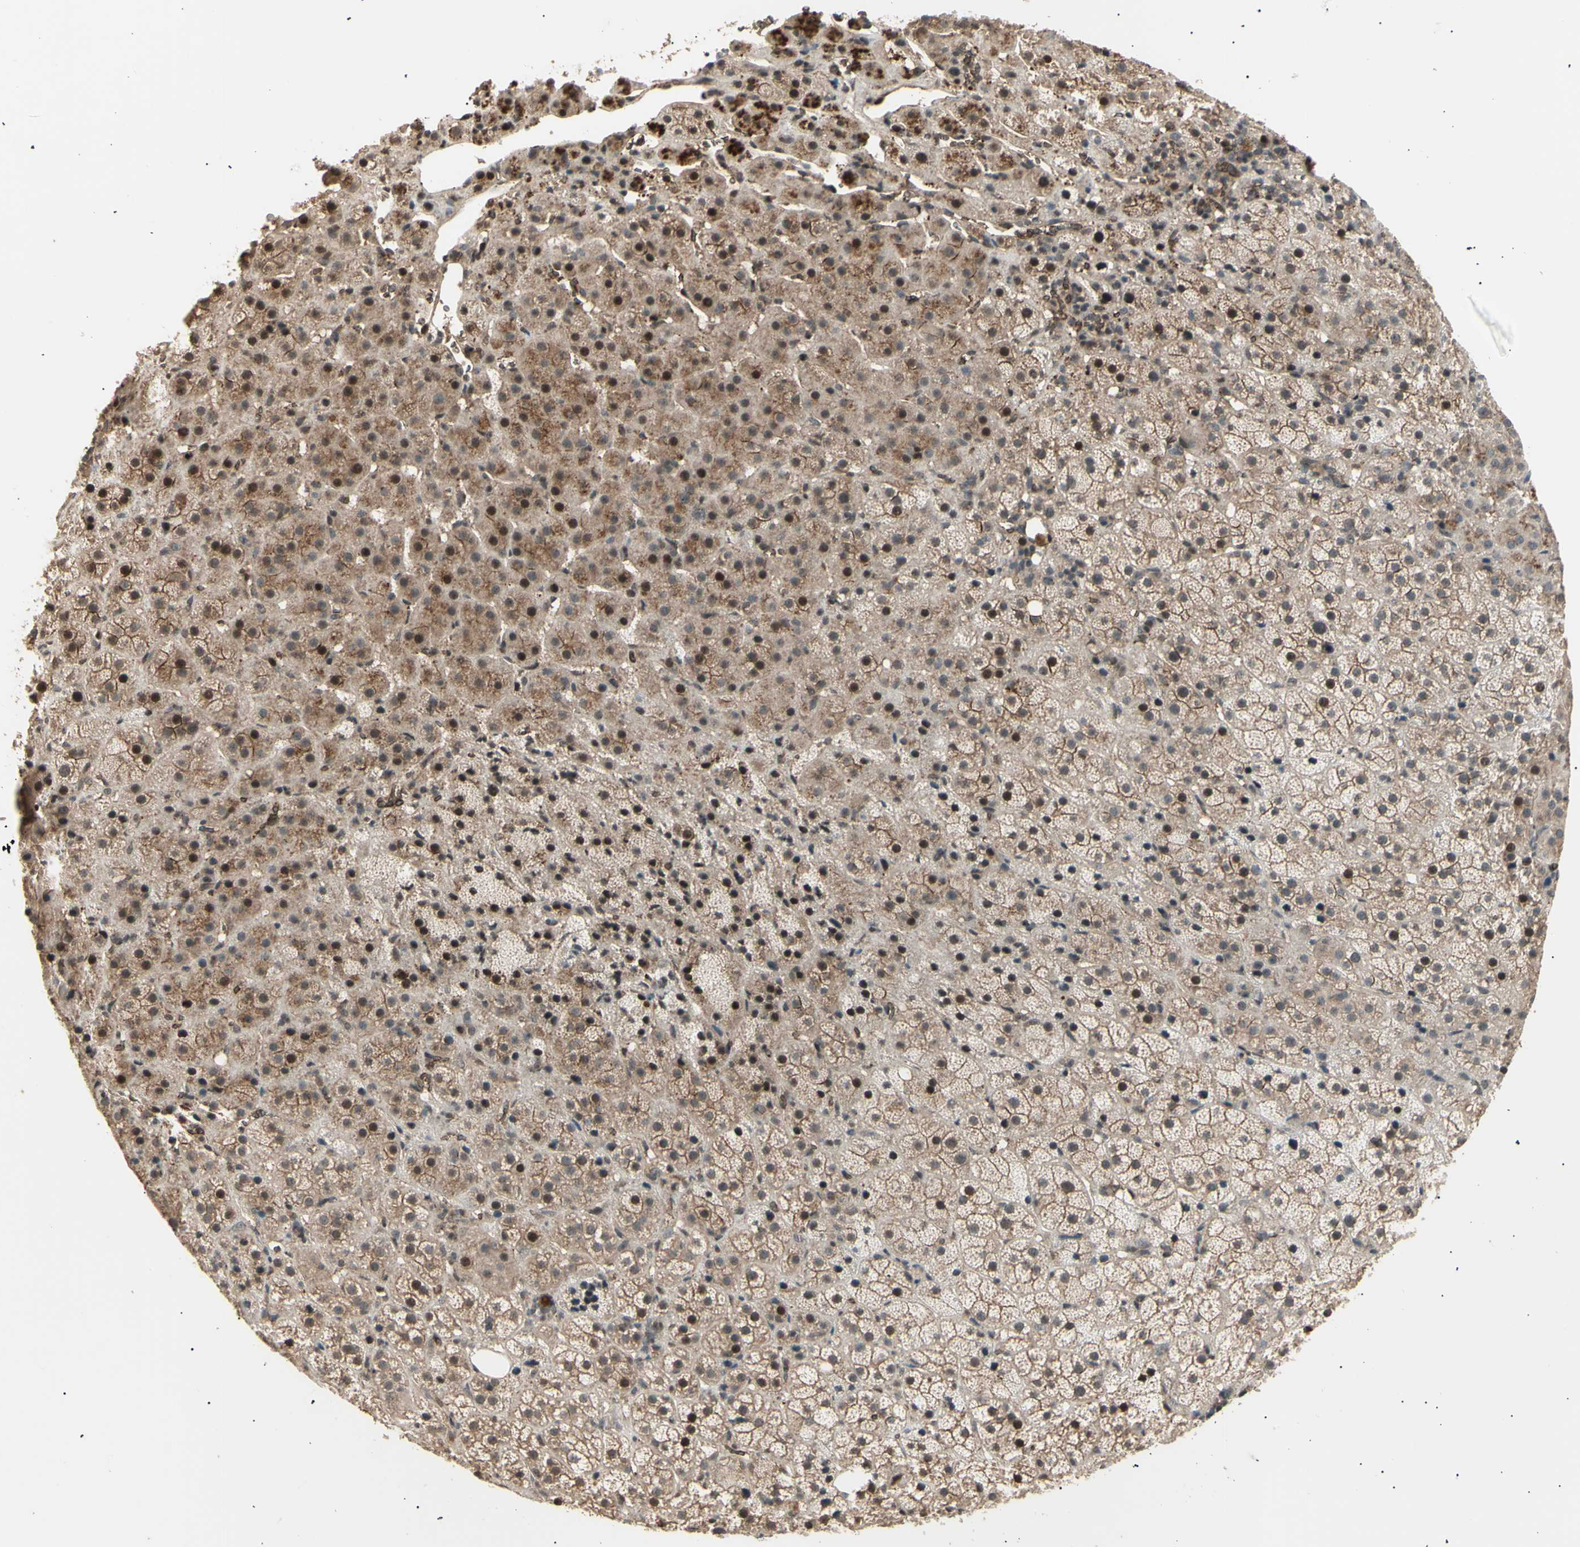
{"staining": {"intensity": "weak", "quantity": ">75%", "location": "cytoplasmic/membranous,nuclear"}, "tissue": "adrenal gland", "cell_type": "Glandular cells", "image_type": "normal", "snomed": [{"axis": "morphology", "description": "Normal tissue, NOS"}, {"axis": "topography", "description": "Adrenal gland"}], "caption": "Immunohistochemical staining of unremarkable adrenal gland reveals low levels of weak cytoplasmic/membranous,nuclear expression in approximately >75% of glandular cells.", "gene": "NUAK2", "patient": {"sex": "female", "age": 57}}